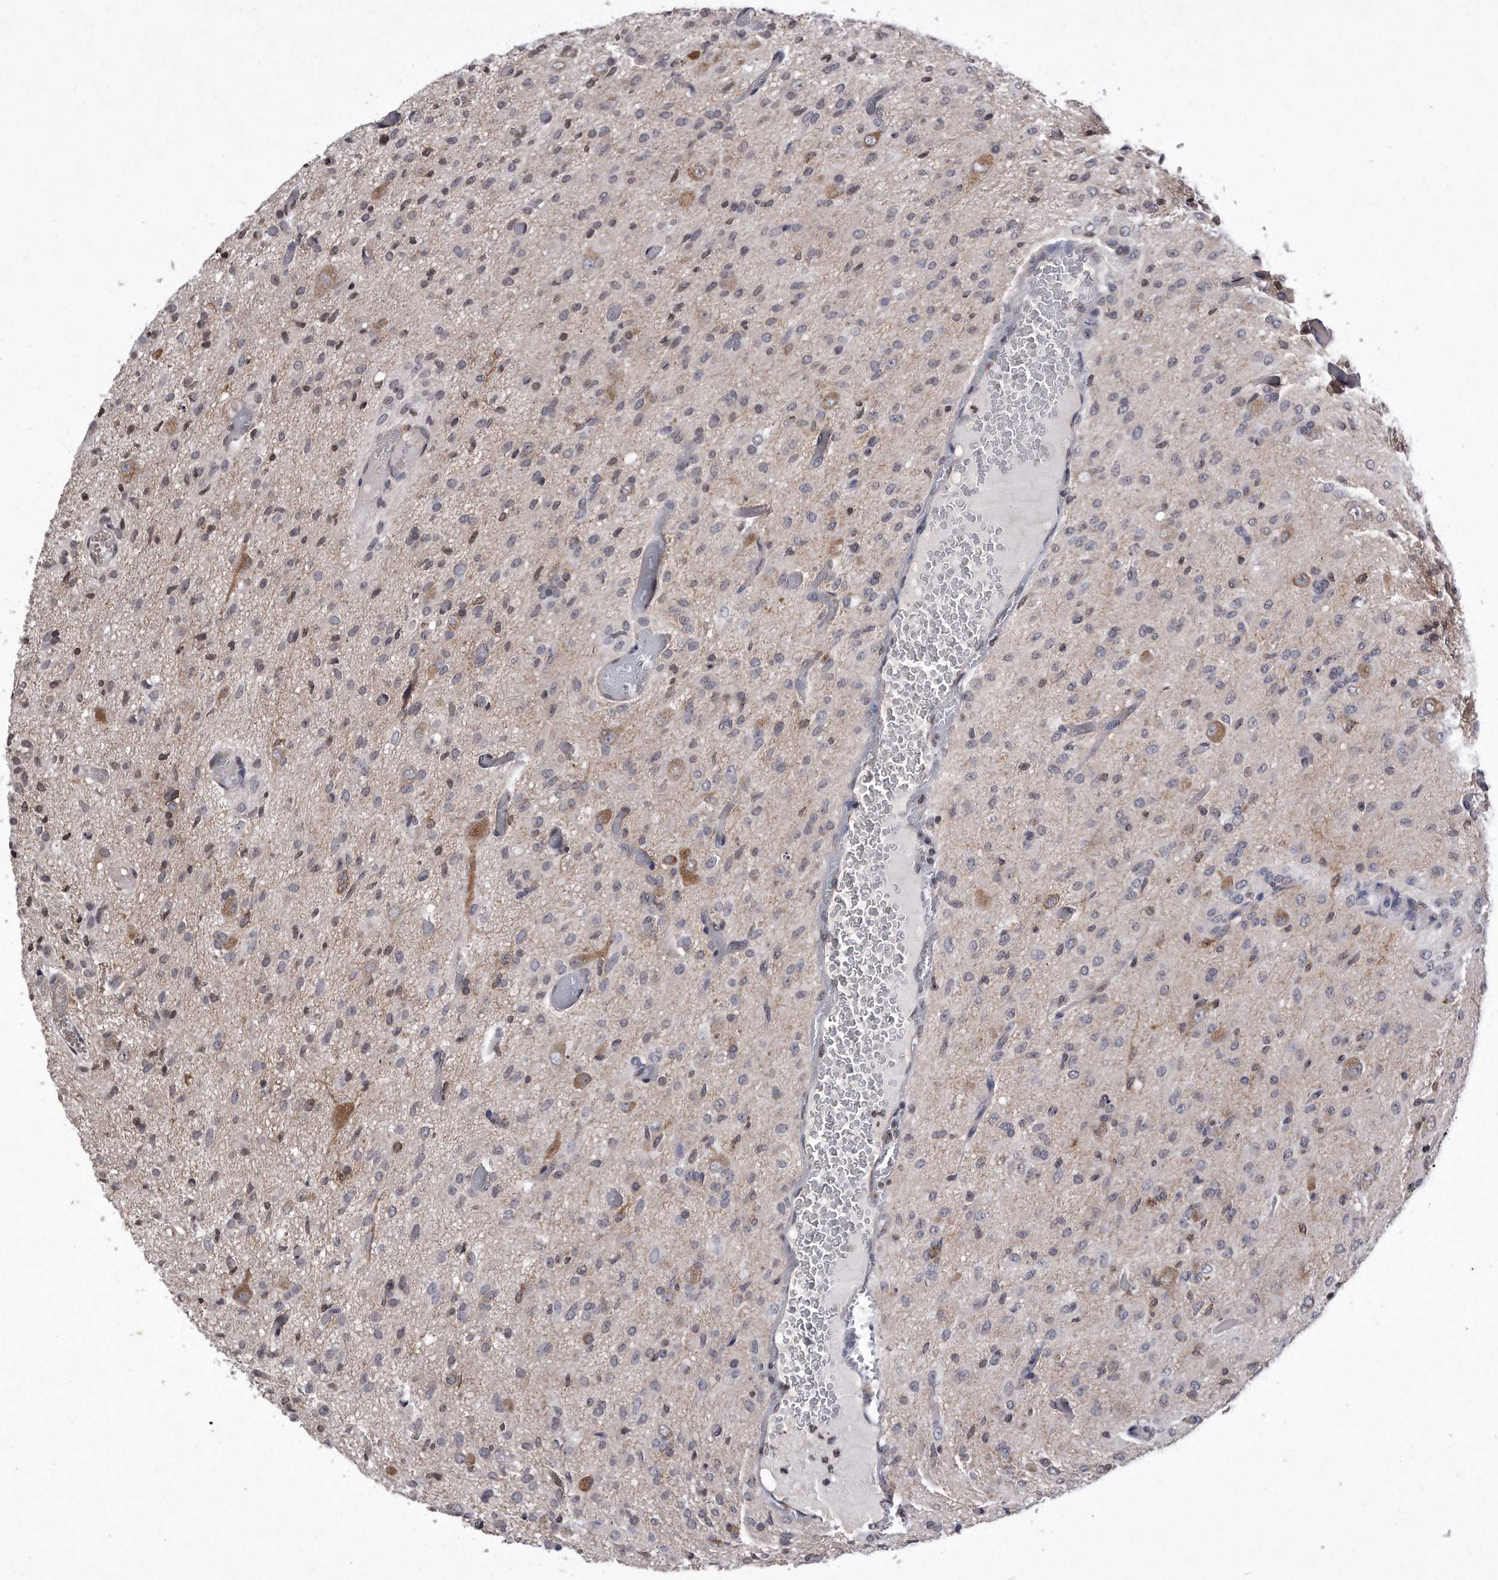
{"staining": {"intensity": "weak", "quantity": "<25%", "location": "cytoplasmic/membranous"}, "tissue": "glioma", "cell_type": "Tumor cells", "image_type": "cancer", "snomed": [{"axis": "morphology", "description": "Glioma, malignant, High grade"}, {"axis": "topography", "description": "Brain"}], "caption": "Glioma was stained to show a protein in brown. There is no significant positivity in tumor cells.", "gene": "DAB1", "patient": {"sex": "female", "age": 59}}